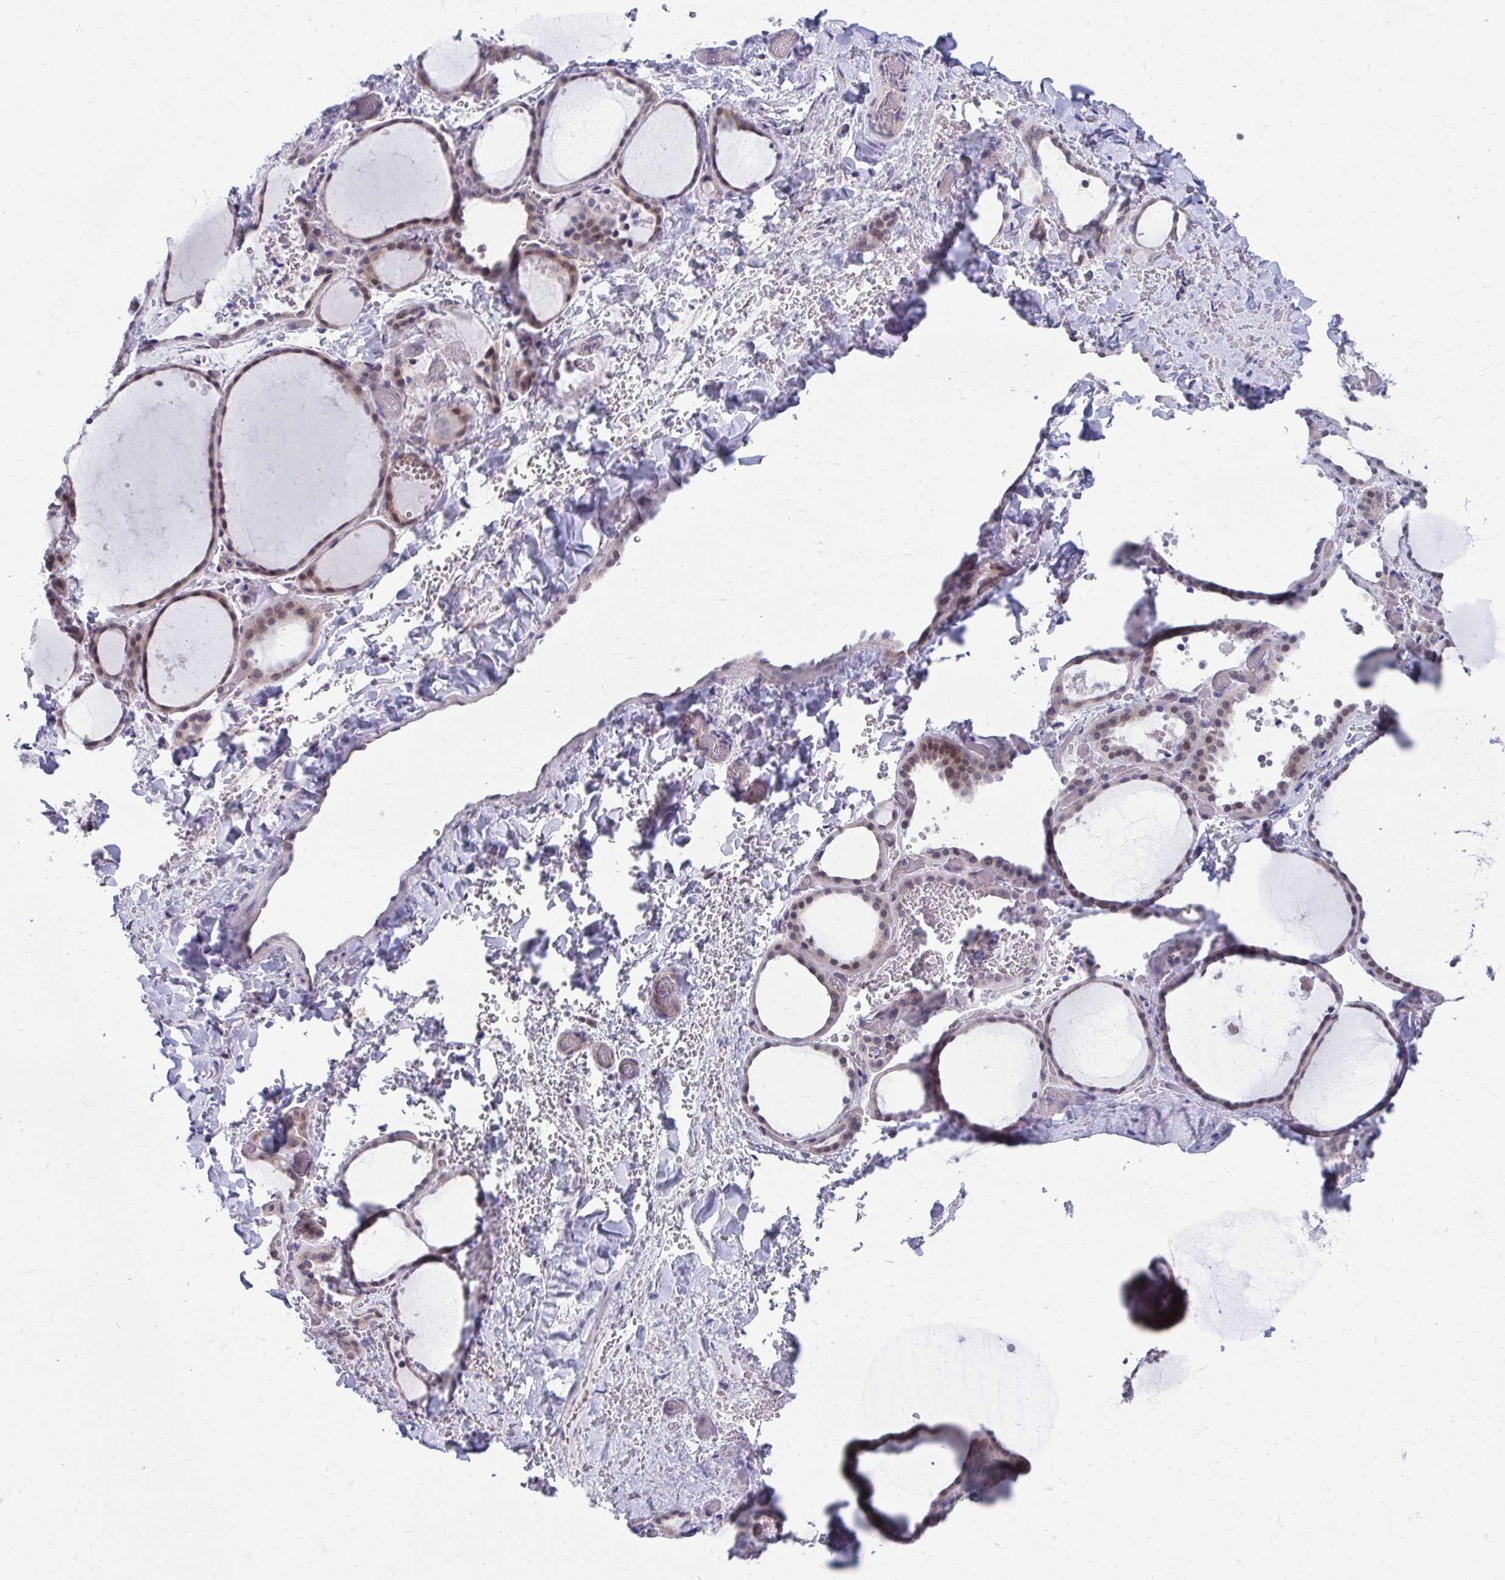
{"staining": {"intensity": "moderate", "quantity": "<25%", "location": "cytoplasmic/membranous,nuclear"}, "tissue": "thyroid gland", "cell_type": "Glandular cells", "image_type": "normal", "snomed": [{"axis": "morphology", "description": "Normal tissue, NOS"}, {"axis": "topography", "description": "Thyroid gland"}], "caption": "DAB (3,3'-diaminobenzidine) immunohistochemical staining of unremarkable human thyroid gland reveals moderate cytoplasmic/membranous,nuclear protein staining in about <25% of glandular cells. (DAB IHC with brightfield microscopy, high magnification).", "gene": "MROH8", "patient": {"sex": "female", "age": 36}}